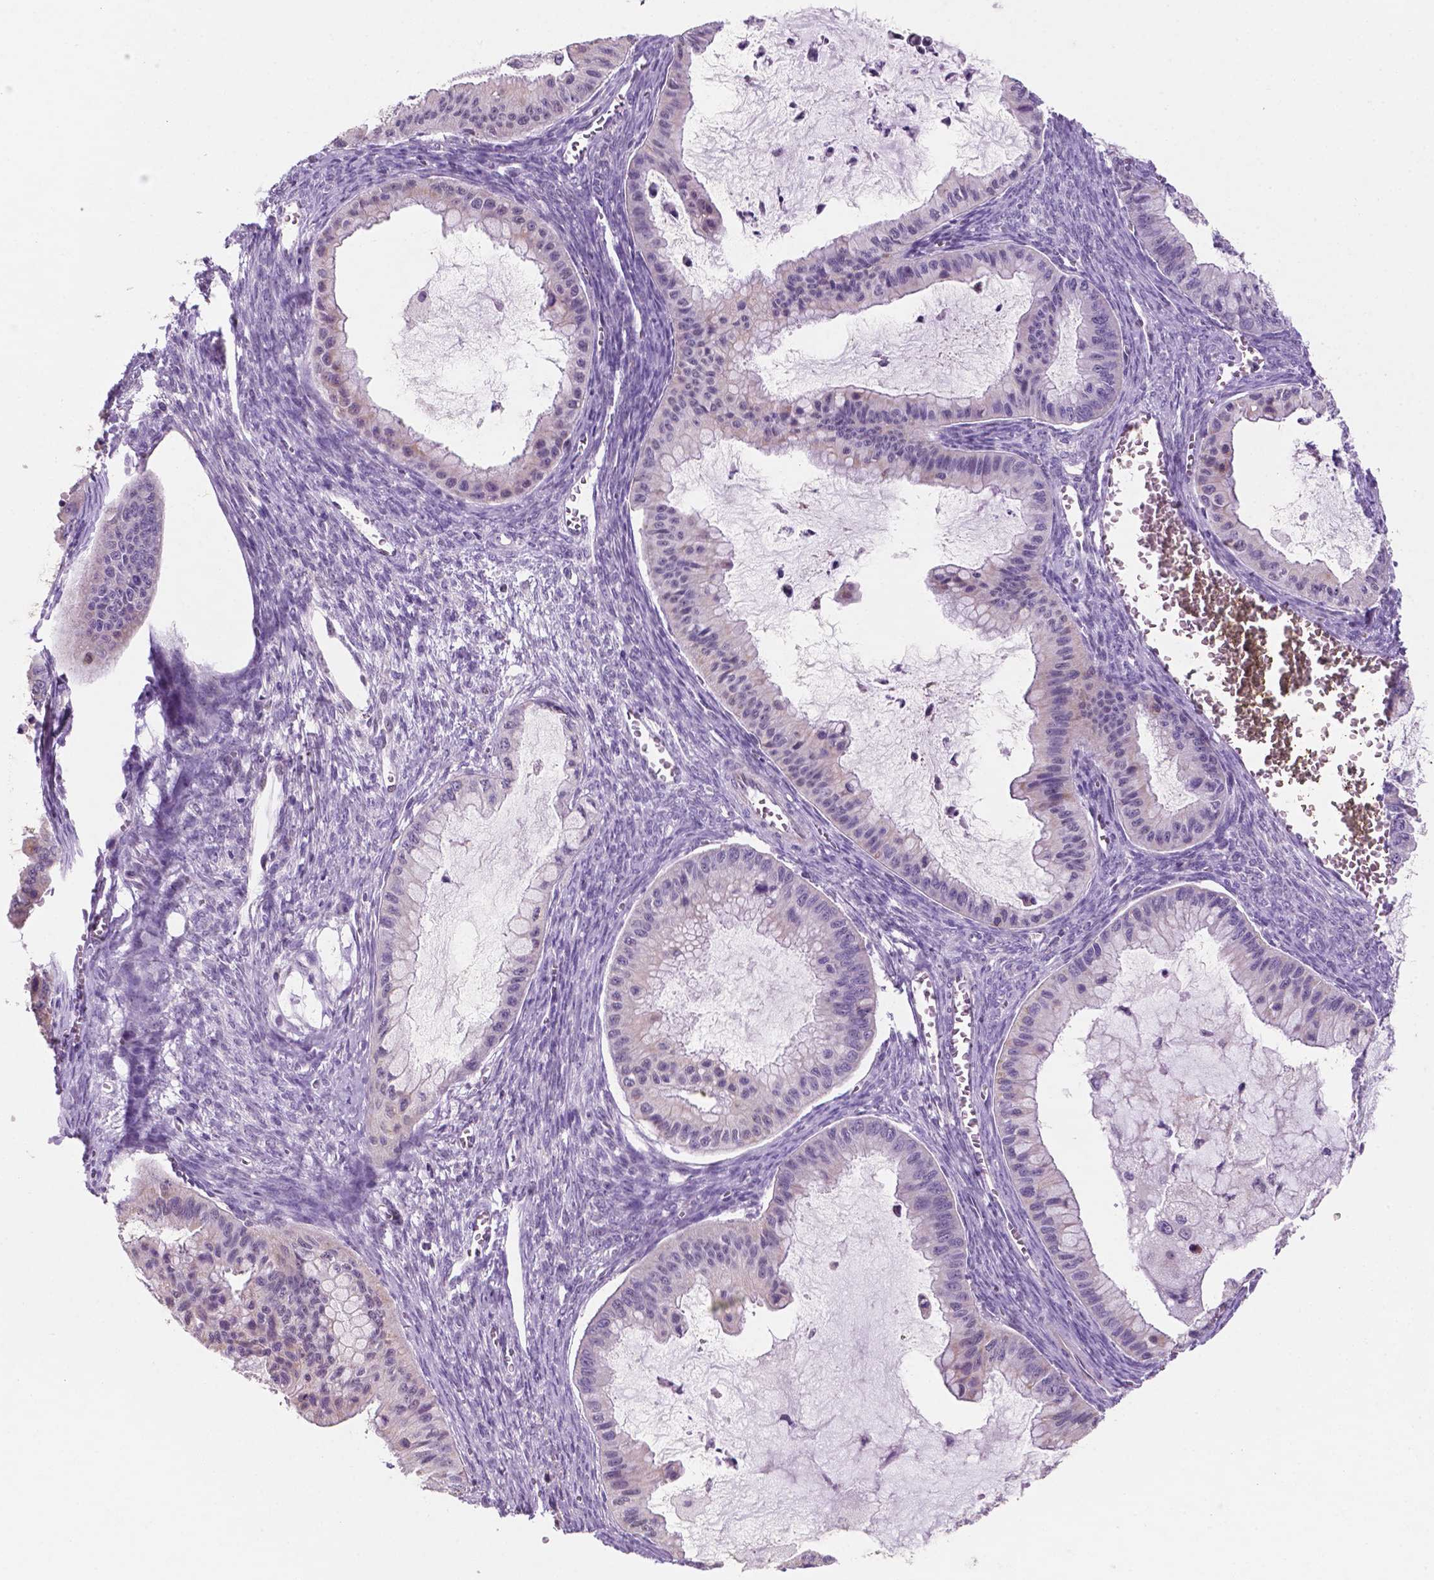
{"staining": {"intensity": "negative", "quantity": "none", "location": "none"}, "tissue": "ovarian cancer", "cell_type": "Tumor cells", "image_type": "cancer", "snomed": [{"axis": "morphology", "description": "Cystadenocarcinoma, mucinous, NOS"}, {"axis": "topography", "description": "Ovary"}], "caption": "High magnification brightfield microscopy of ovarian cancer stained with DAB (brown) and counterstained with hematoxylin (blue): tumor cells show no significant expression.", "gene": "C18orf21", "patient": {"sex": "female", "age": 72}}